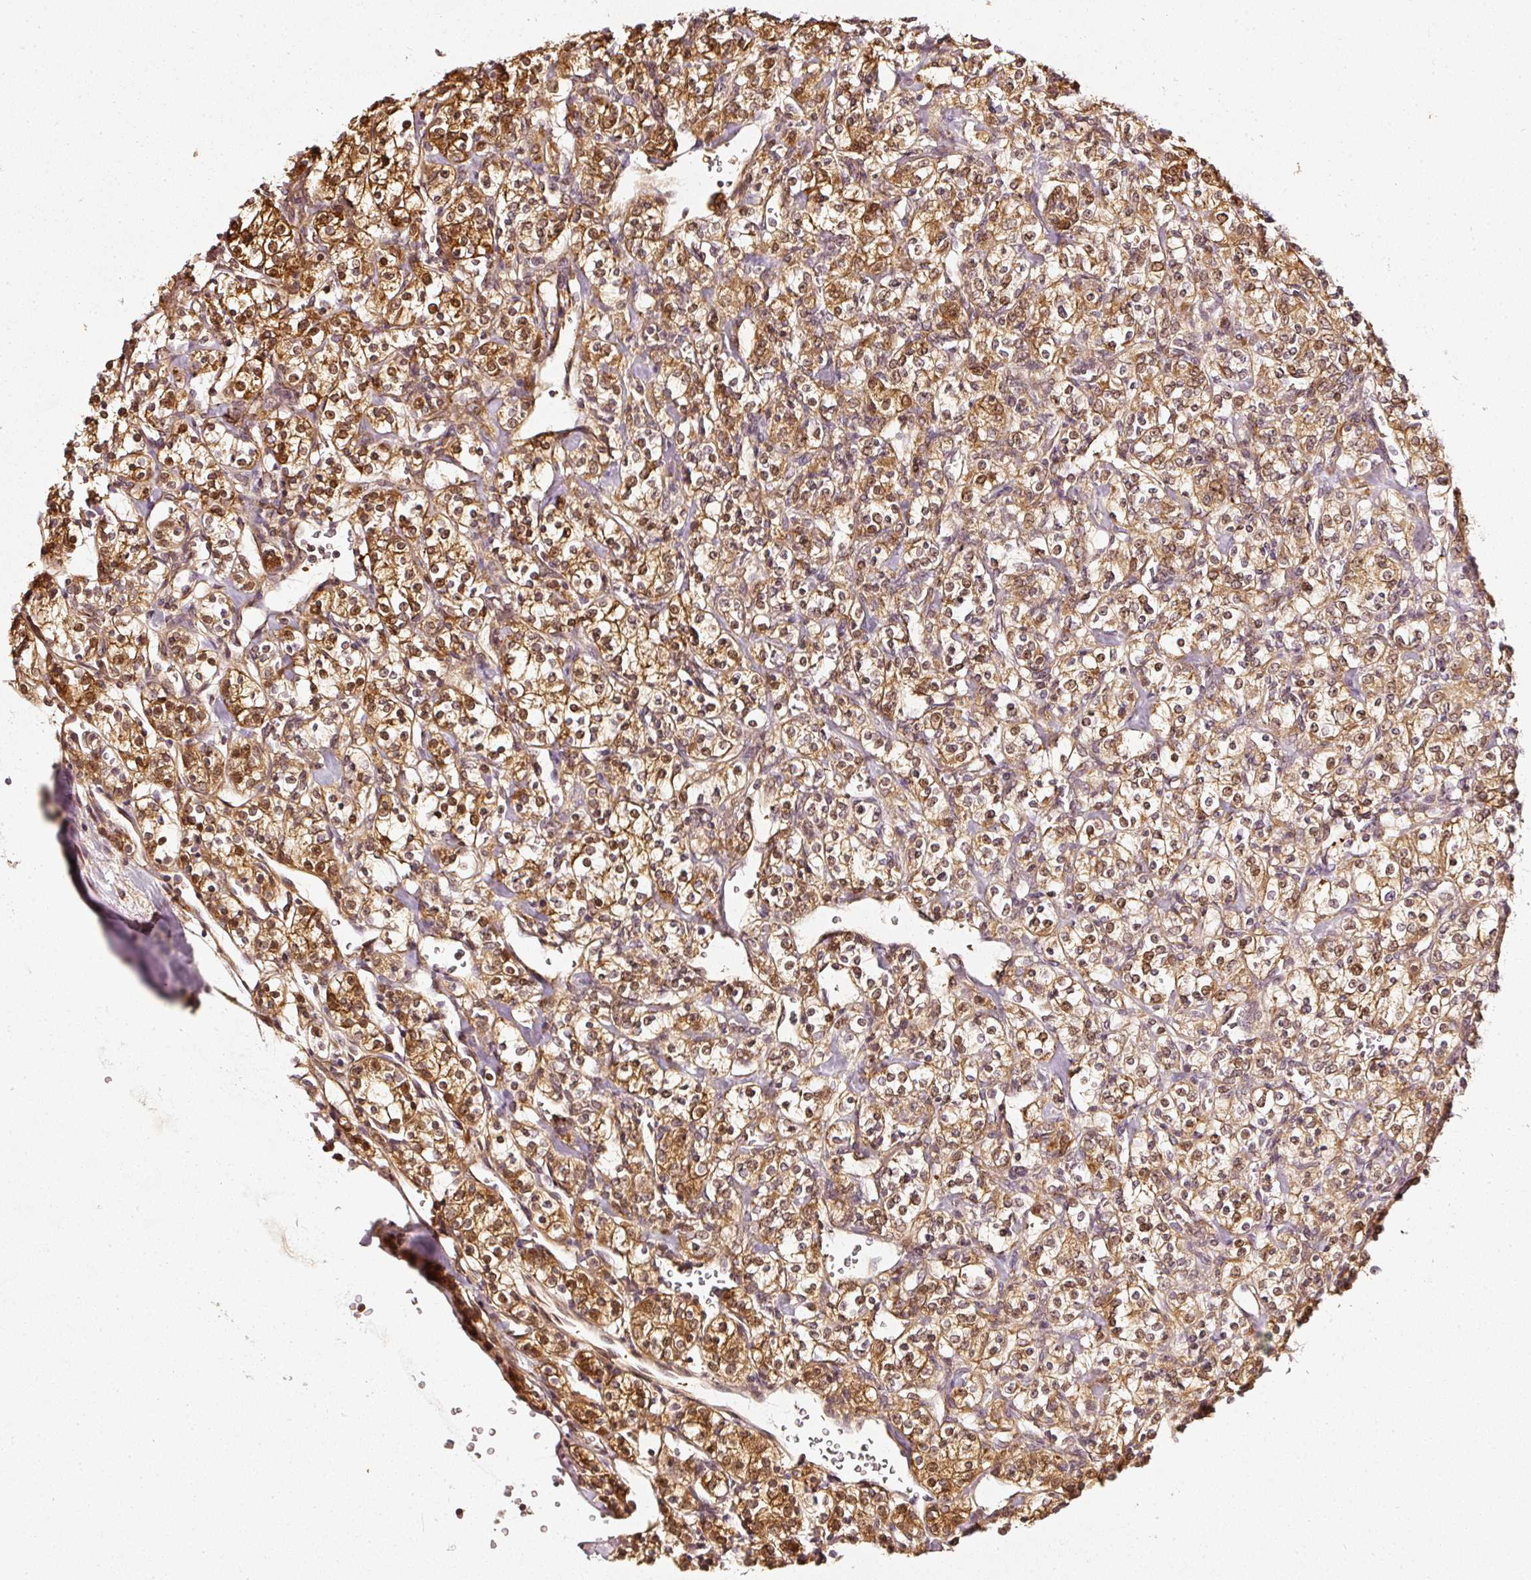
{"staining": {"intensity": "strong", "quantity": ">75%", "location": "cytoplasmic/membranous,nuclear"}, "tissue": "renal cancer", "cell_type": "Tumor cells", "image_type": "cancer", "snomed": [{"axis": "morphology", "description": "Adenocarcinoma, NOS"}, {"axis": "topography", "description": "Kidney"}], "caption": "Immunohistochemistry image of human renal adenocarcinoma stained for a protein (brown), which shows high levels of strong cytoplasmic/membranous and nuclear positivity in about >75% of tumor cells.", "gene": "ASMTL", "patient": {"sex": "male", "age": 77}}